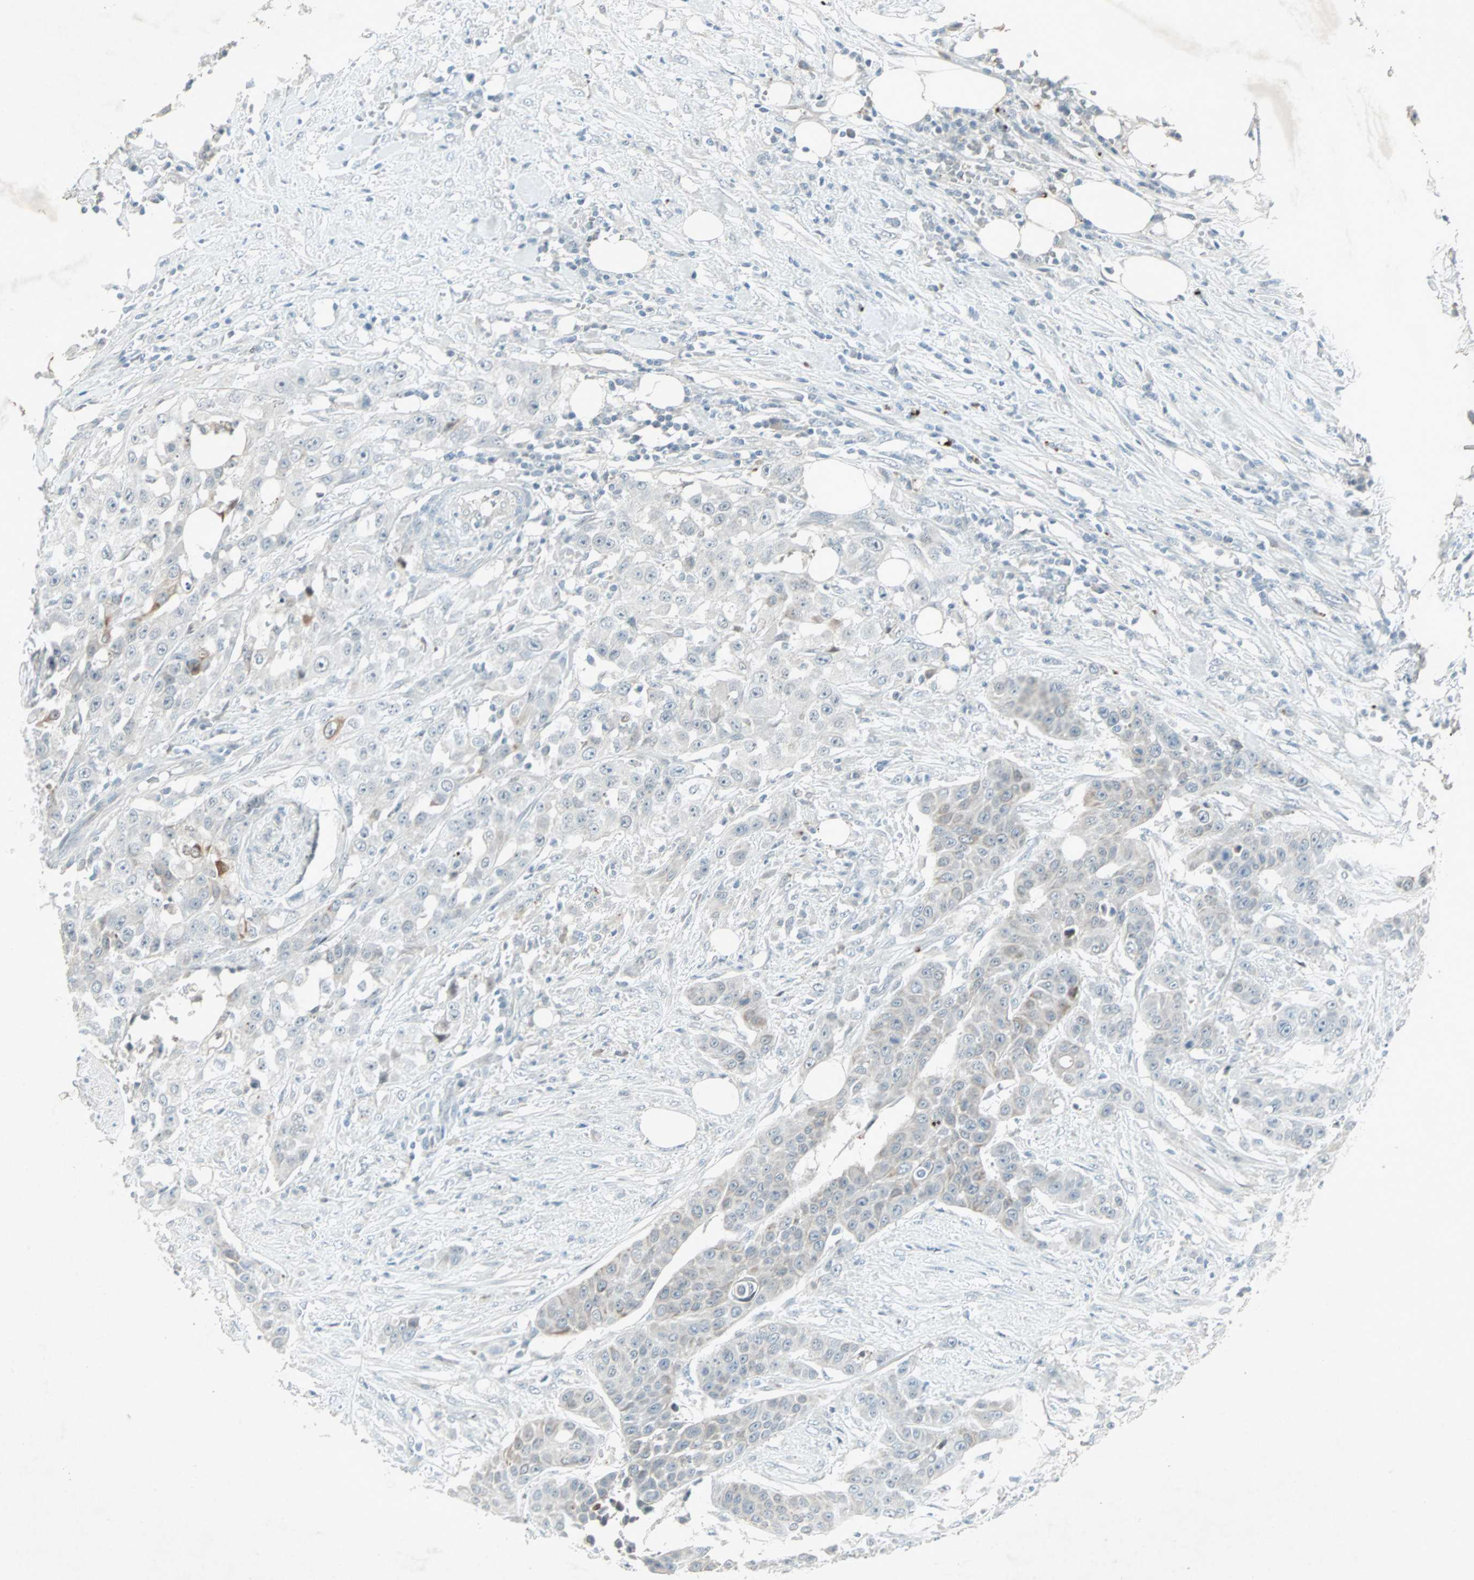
{"staining": {"intensity": "weak", "quantity": "<25%", "location": "cytoplasmic/membranous"}, "tissue": "urothelial cancer", "cell_type": "Tumor cells", "image_type": "cancer", "snomed": [{"axis": "morphology", "description": "Urothelial carcinoma, High grade"}, {"axis": "topography", "description": "Urinary bladder"}], "caption": "High power microscopy image of an IHC image of urothelial cancer, revealing no significant expression in tumor cells.", "gene": "LANCL3", "patient": {"sex": "male", "age": 74}}